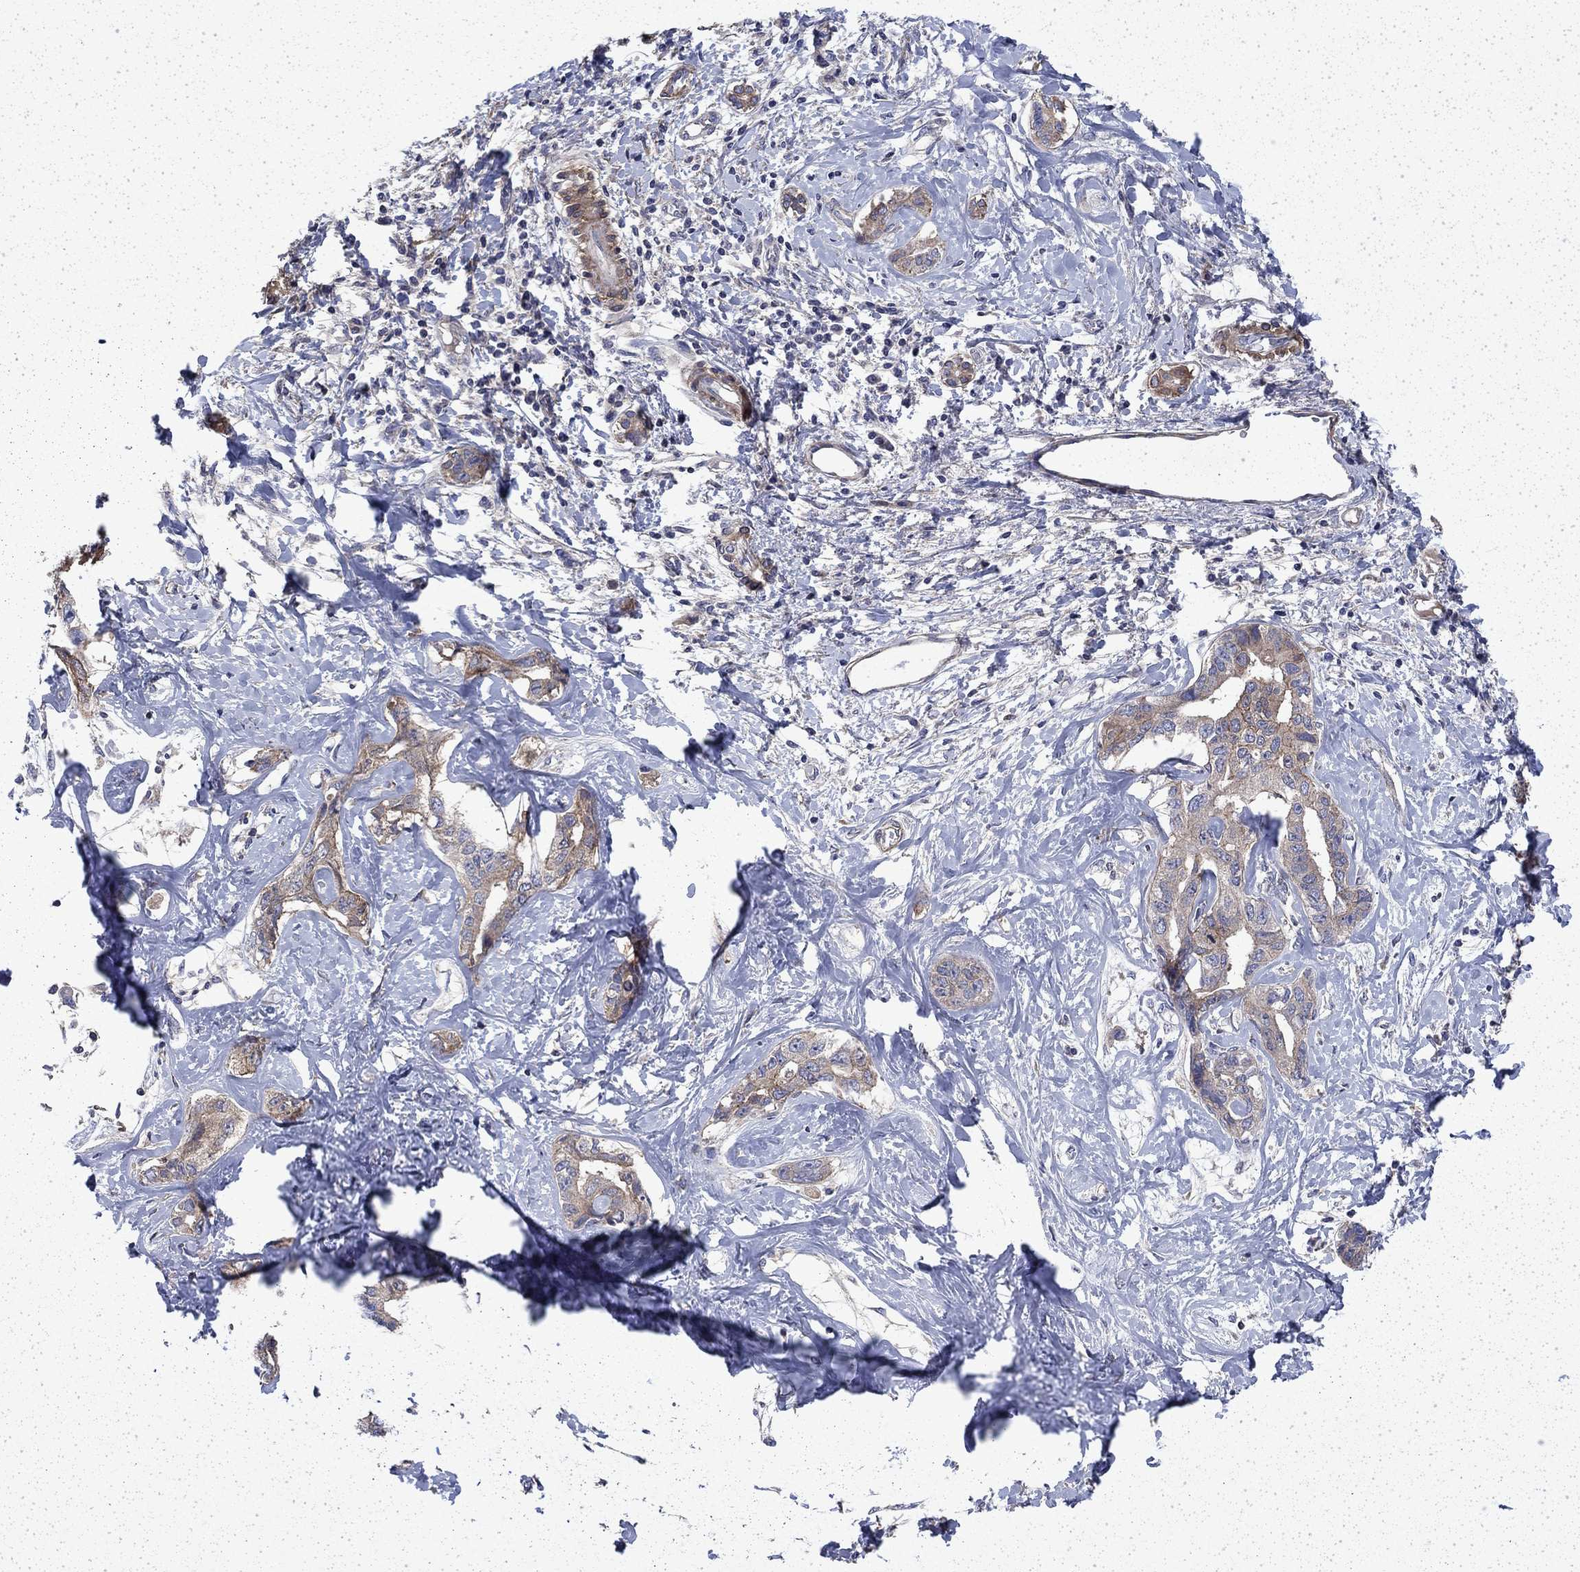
{"staining": {"intensity": "moderate", "quantity": "25%-75%", "location": "cytoplasmic/membranous"}, "tissue": "liver cancer", "cell_type": "Tumor cells", "image_type": "cancer", "snomed": [{"axis": "morphology", "description": "Cholangiocarcinoma"}, {"axis": "topography", "description": "Liver"}], "caption": "Liver cancer stained for a protein shows moderate cytoplasmic/membranous positivity in tumor cells. (Stains: DAB (3,3'-diaminobenzidine) in brown, nuclei in blue, Microscopy: brightfield microscopy at high magnification).", "gene": "DTNA", "patient": {"sex": "male", "age": 59}}